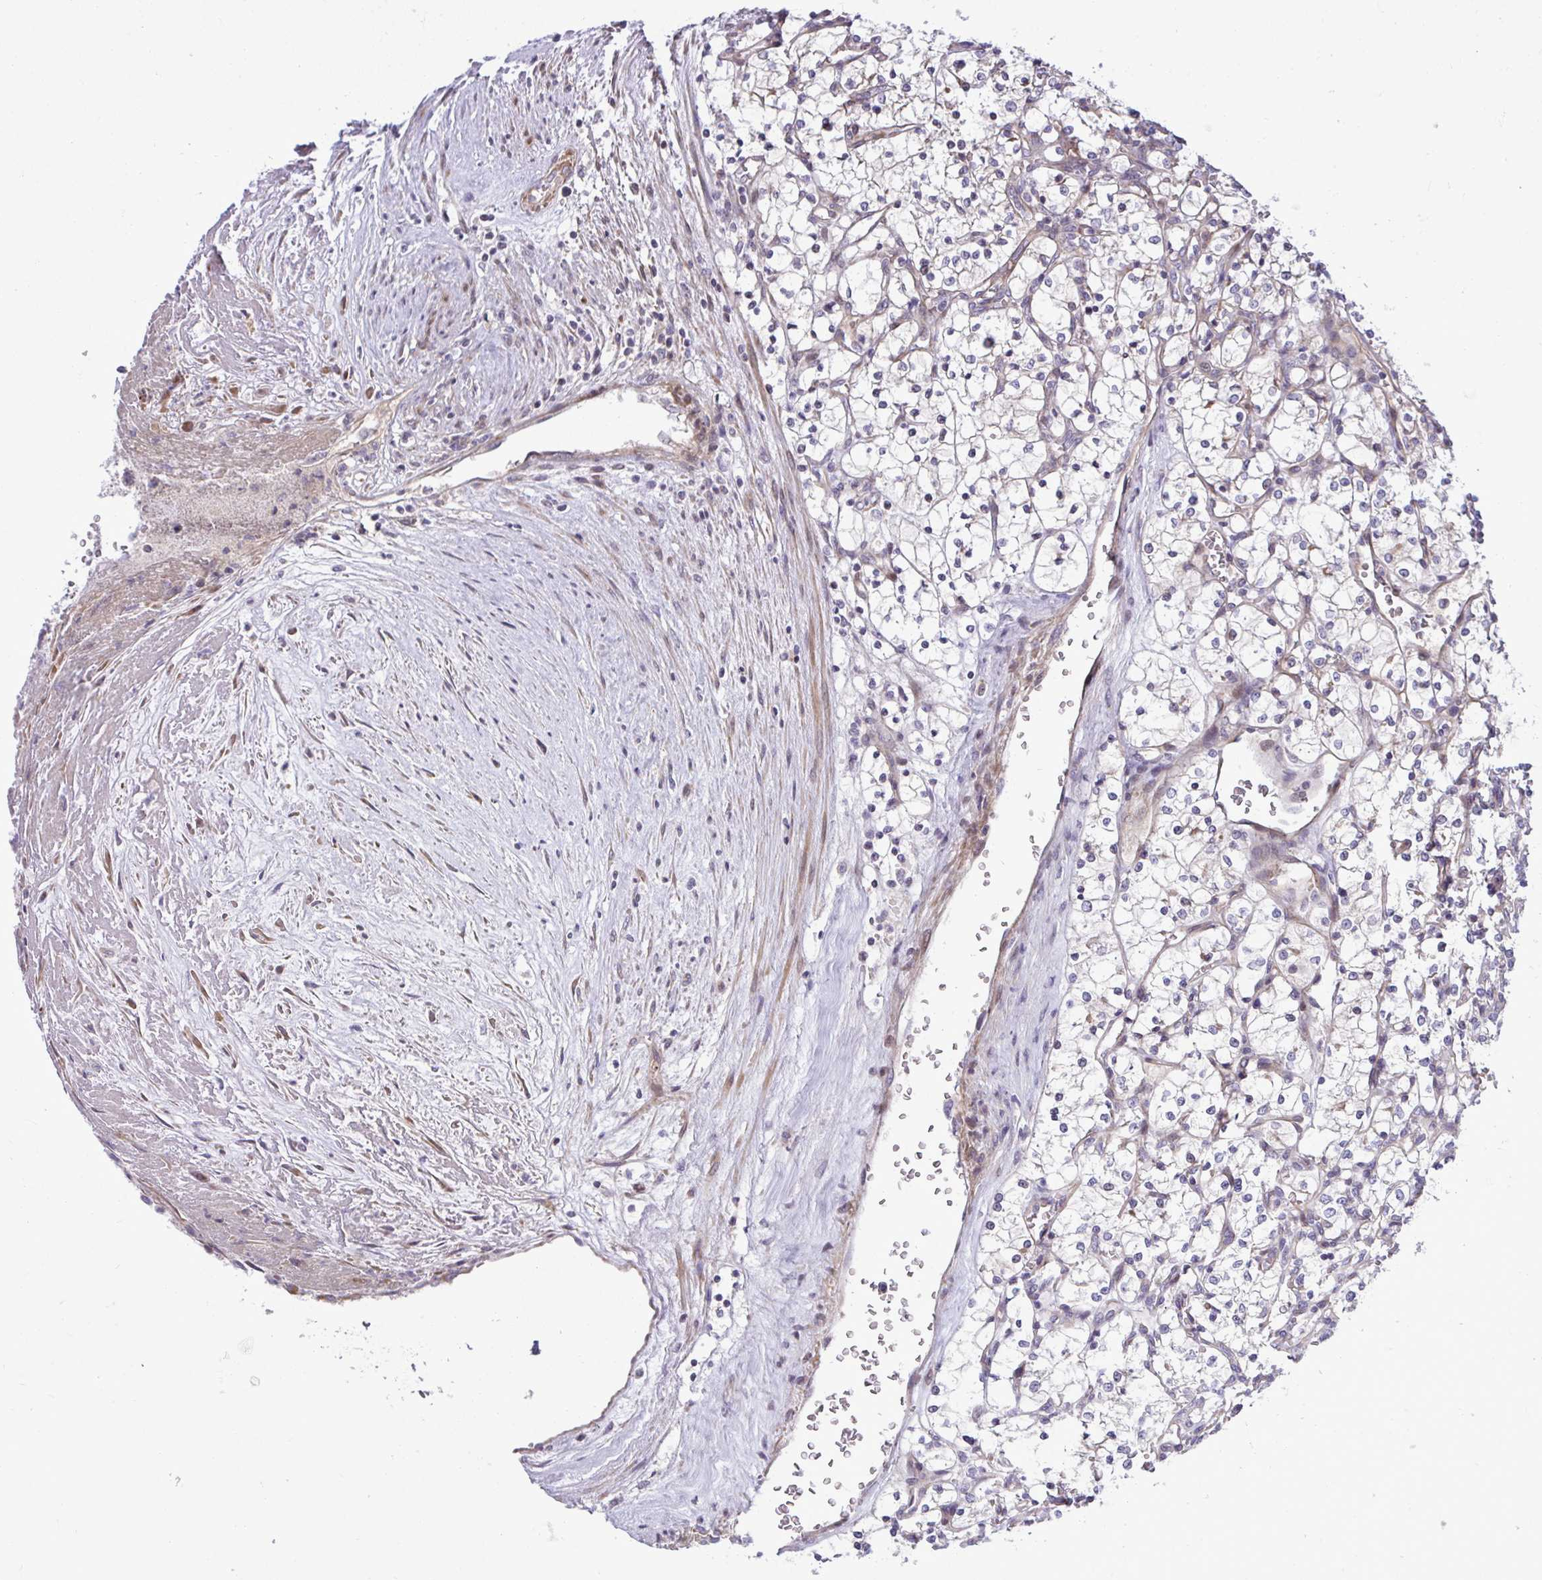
{"staining": {"intensity": "negative", "quantity": "none", "location": "none"}, "tissue": "renal cancer", "cell_type": "Tumor cells", "image_type": "cancer", "snomed": [{"axis": "morphology", "description": "Adenocarcinoma, NOS"}, {"axis": "topography", "description": "Kidney"}], "caption": "Immunohistochemistry (IHC) micrograph of neoplastic tissue: renal adenocarcinoma stained with DAB (3,3'-diaminobenzidine) exhibits no significant protein staining in tumor cells. (DAB (3,3'-diaminobenzidine) immunohistochemistry visualized using brightfield microscopy, high magnification).", "gene": "ZSCAN9", "patient": {"sex": "female", "age": 69}}